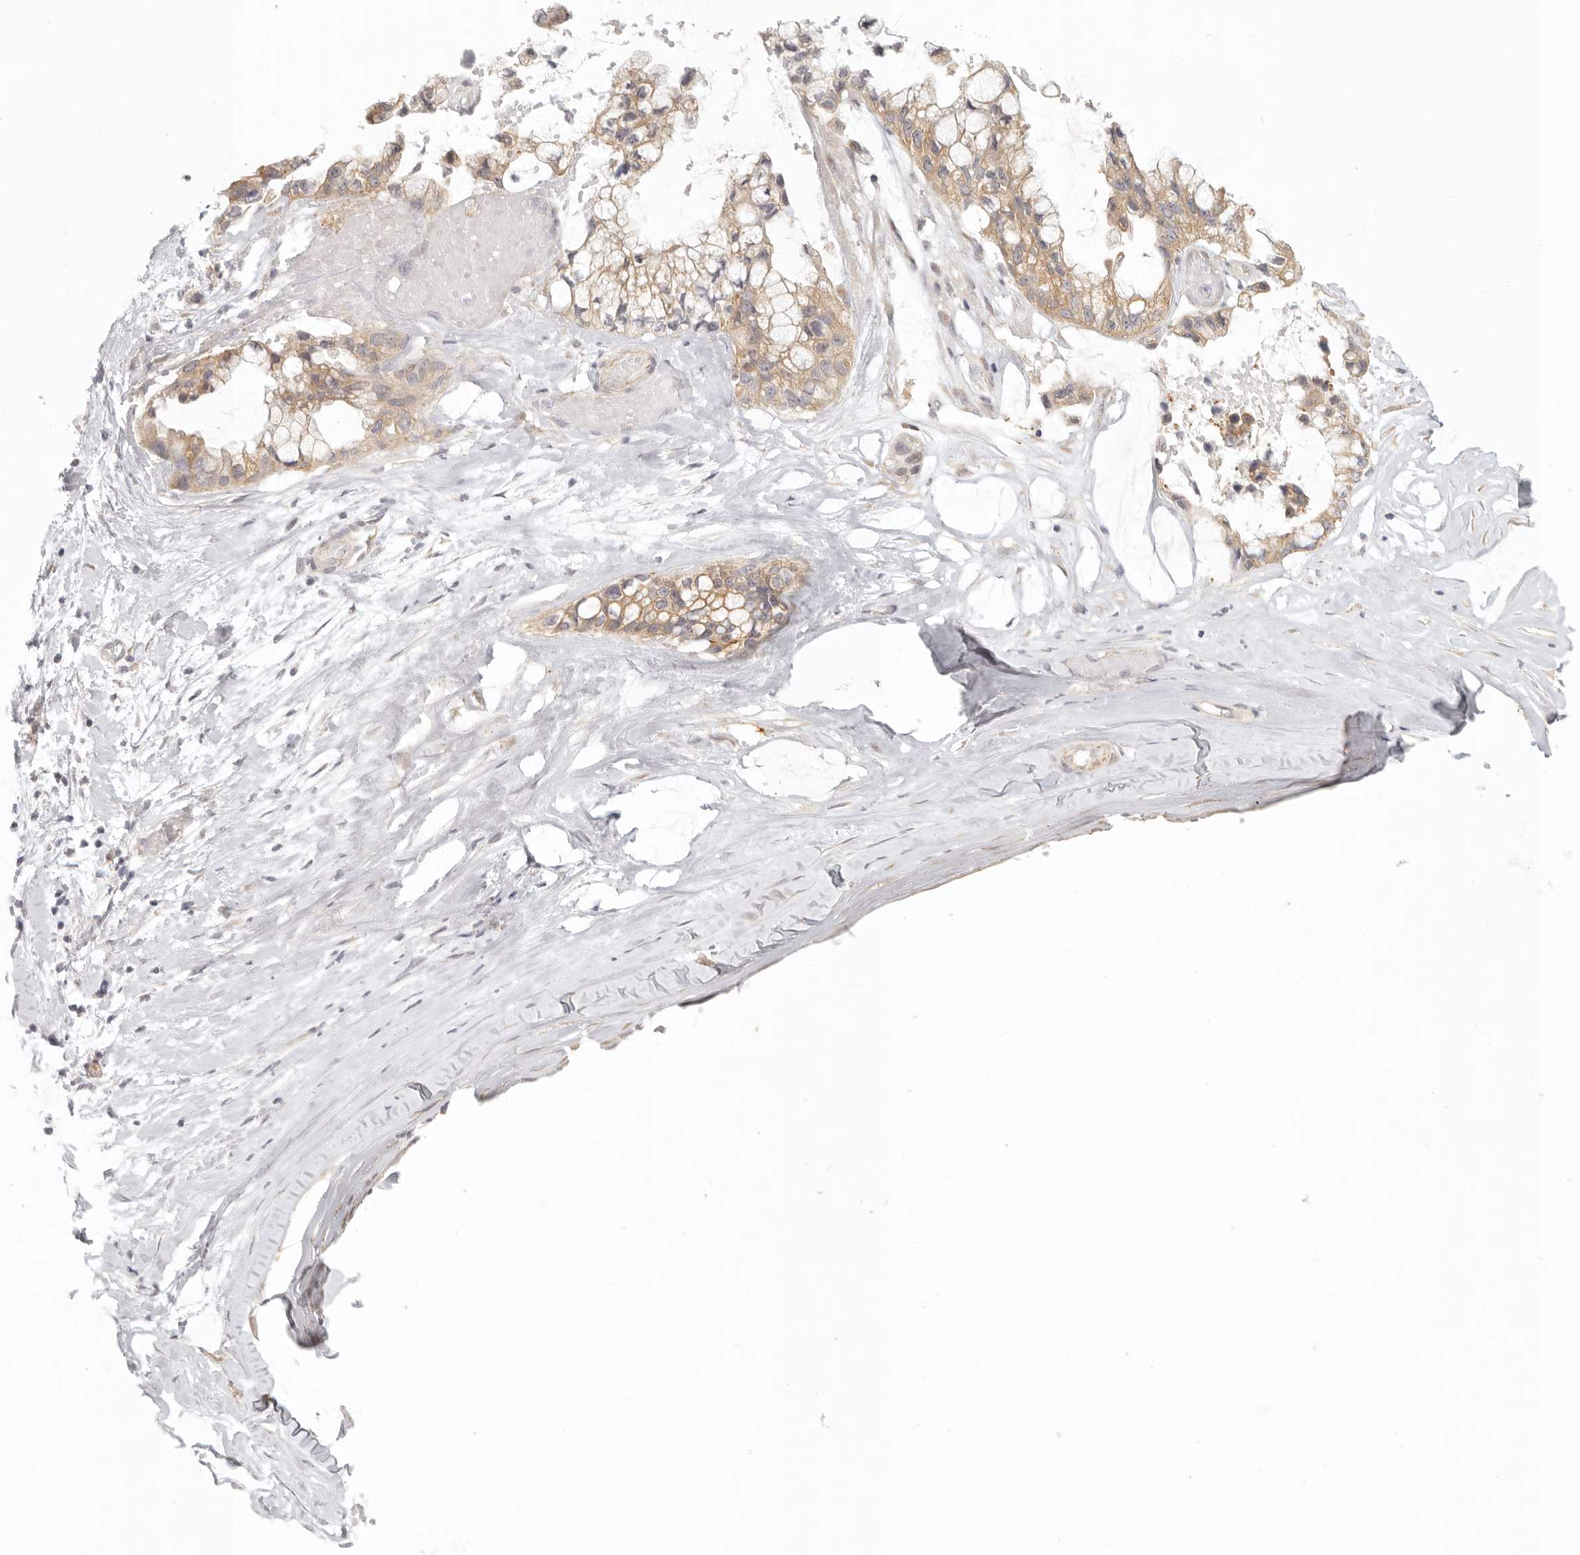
{"staining": {"intensity": "moderate", "quantity": ">75%", "location": "cytoplasmic/membranous"}, "tissue": "ovarian cancer", "cell_type": "Tumor cells", "image_type": "cancer", "snomed": [{"axis": "morphology", "description": "Cystadenocarcinoma, mucinous, NOS"}, {"axis": "topography", "description": "Ovary"}], "caption": "Tumor cells display medium levels of moderate cytoplasmic/membranous positivity in about >75% of cells in human ovarian cancer (mucinous cystadenocarcinoma).", "gene": "AHDC1", "patient": {"sex": "female", "age": 39}}